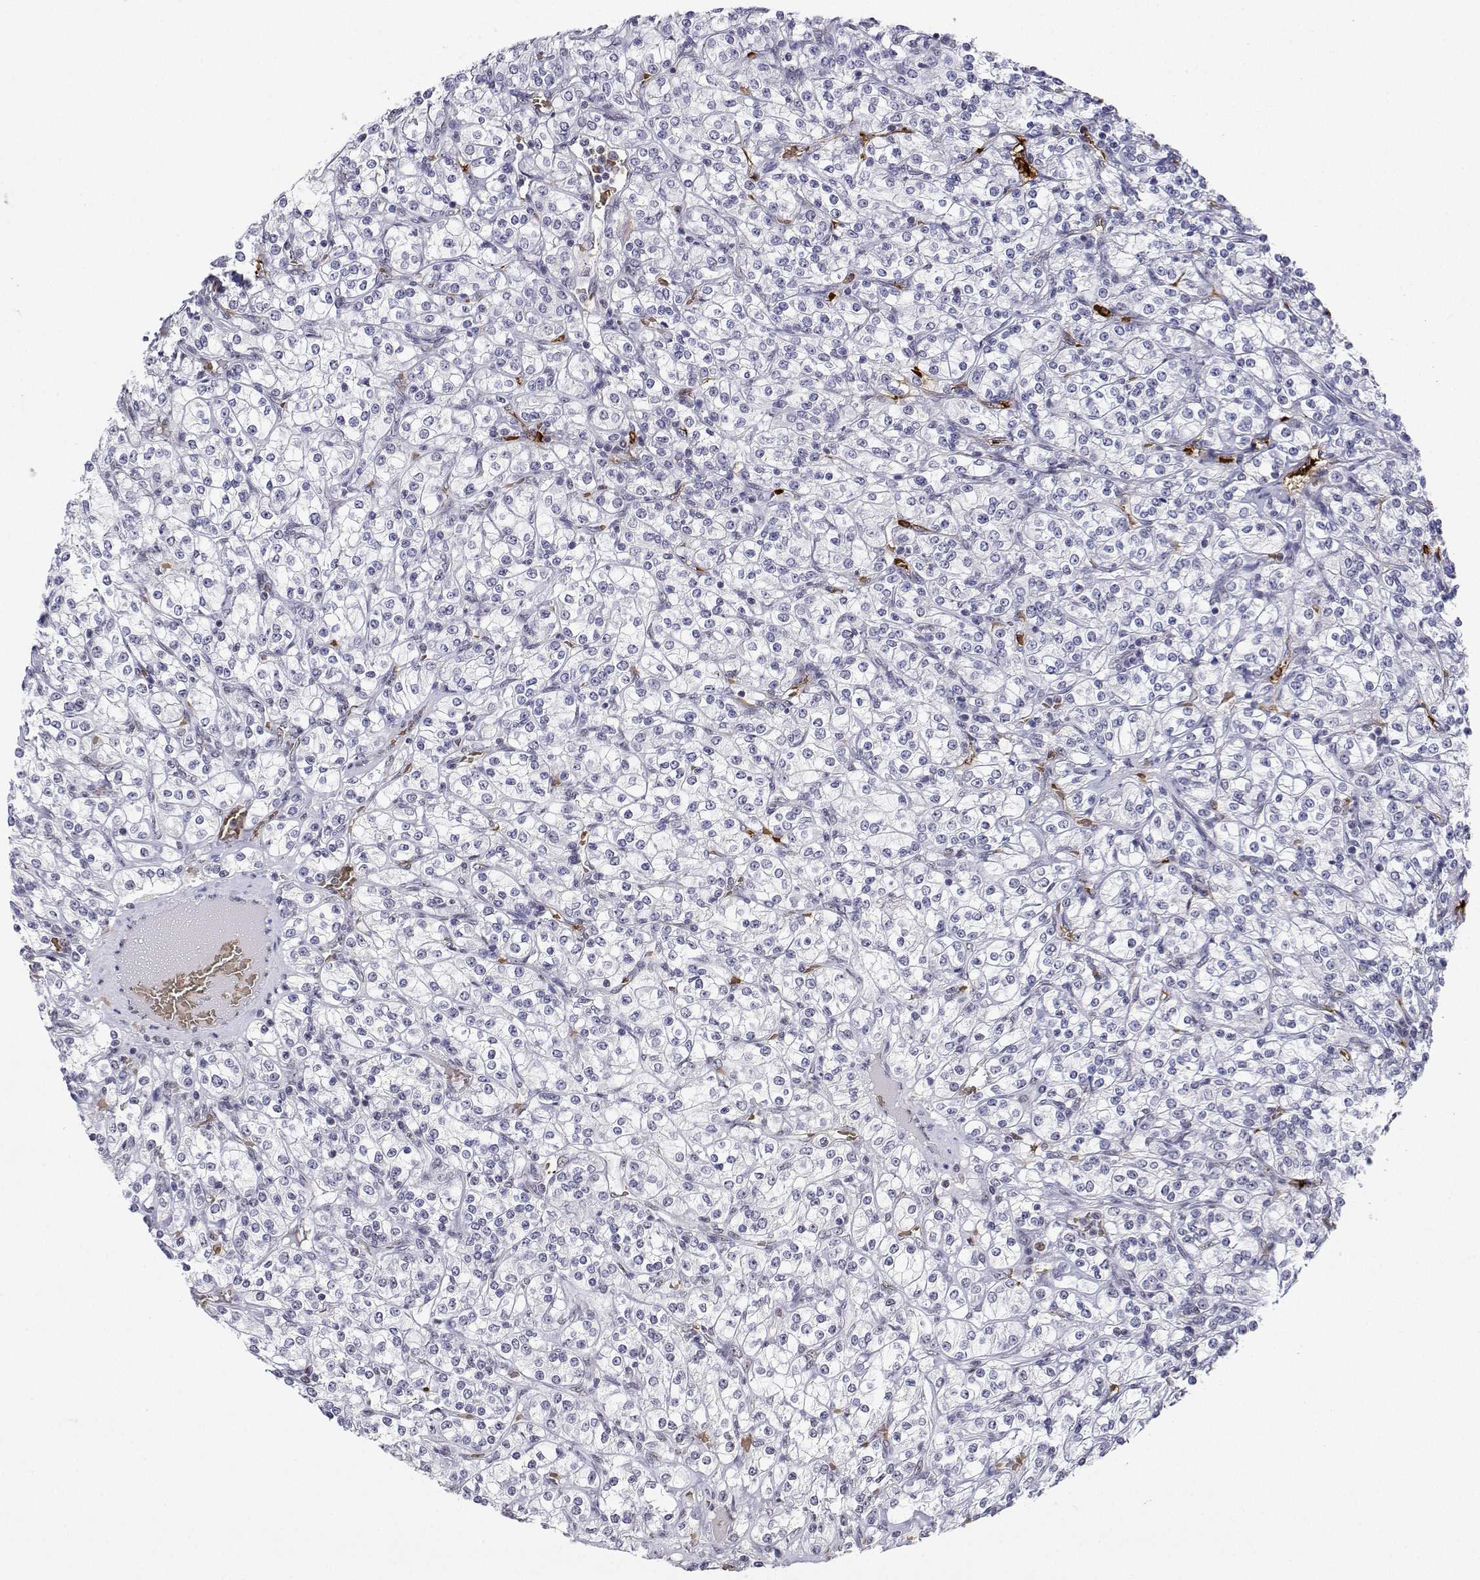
{"staining": {"intensity": "negative", "quantity": "none", "location": "none"}, "tissue": "renal cancer", "cell_type": "Tumor cells", "image_type": "cancer", "snomed": [{"axis": "morphology", "description": "Adenocarcinoma, NOS"}, {"axis": "topography", "description": "Kidney"}], "caption": "Immunohistochemistry histopathology image of neoplastic tissue: renal cancer stained with DAB (3,3'-diaminobenzidine) reveals no significant protein expression in tumor cells.", "gene": "ADAR", "patient": {"sex": "male", "age": 77}}